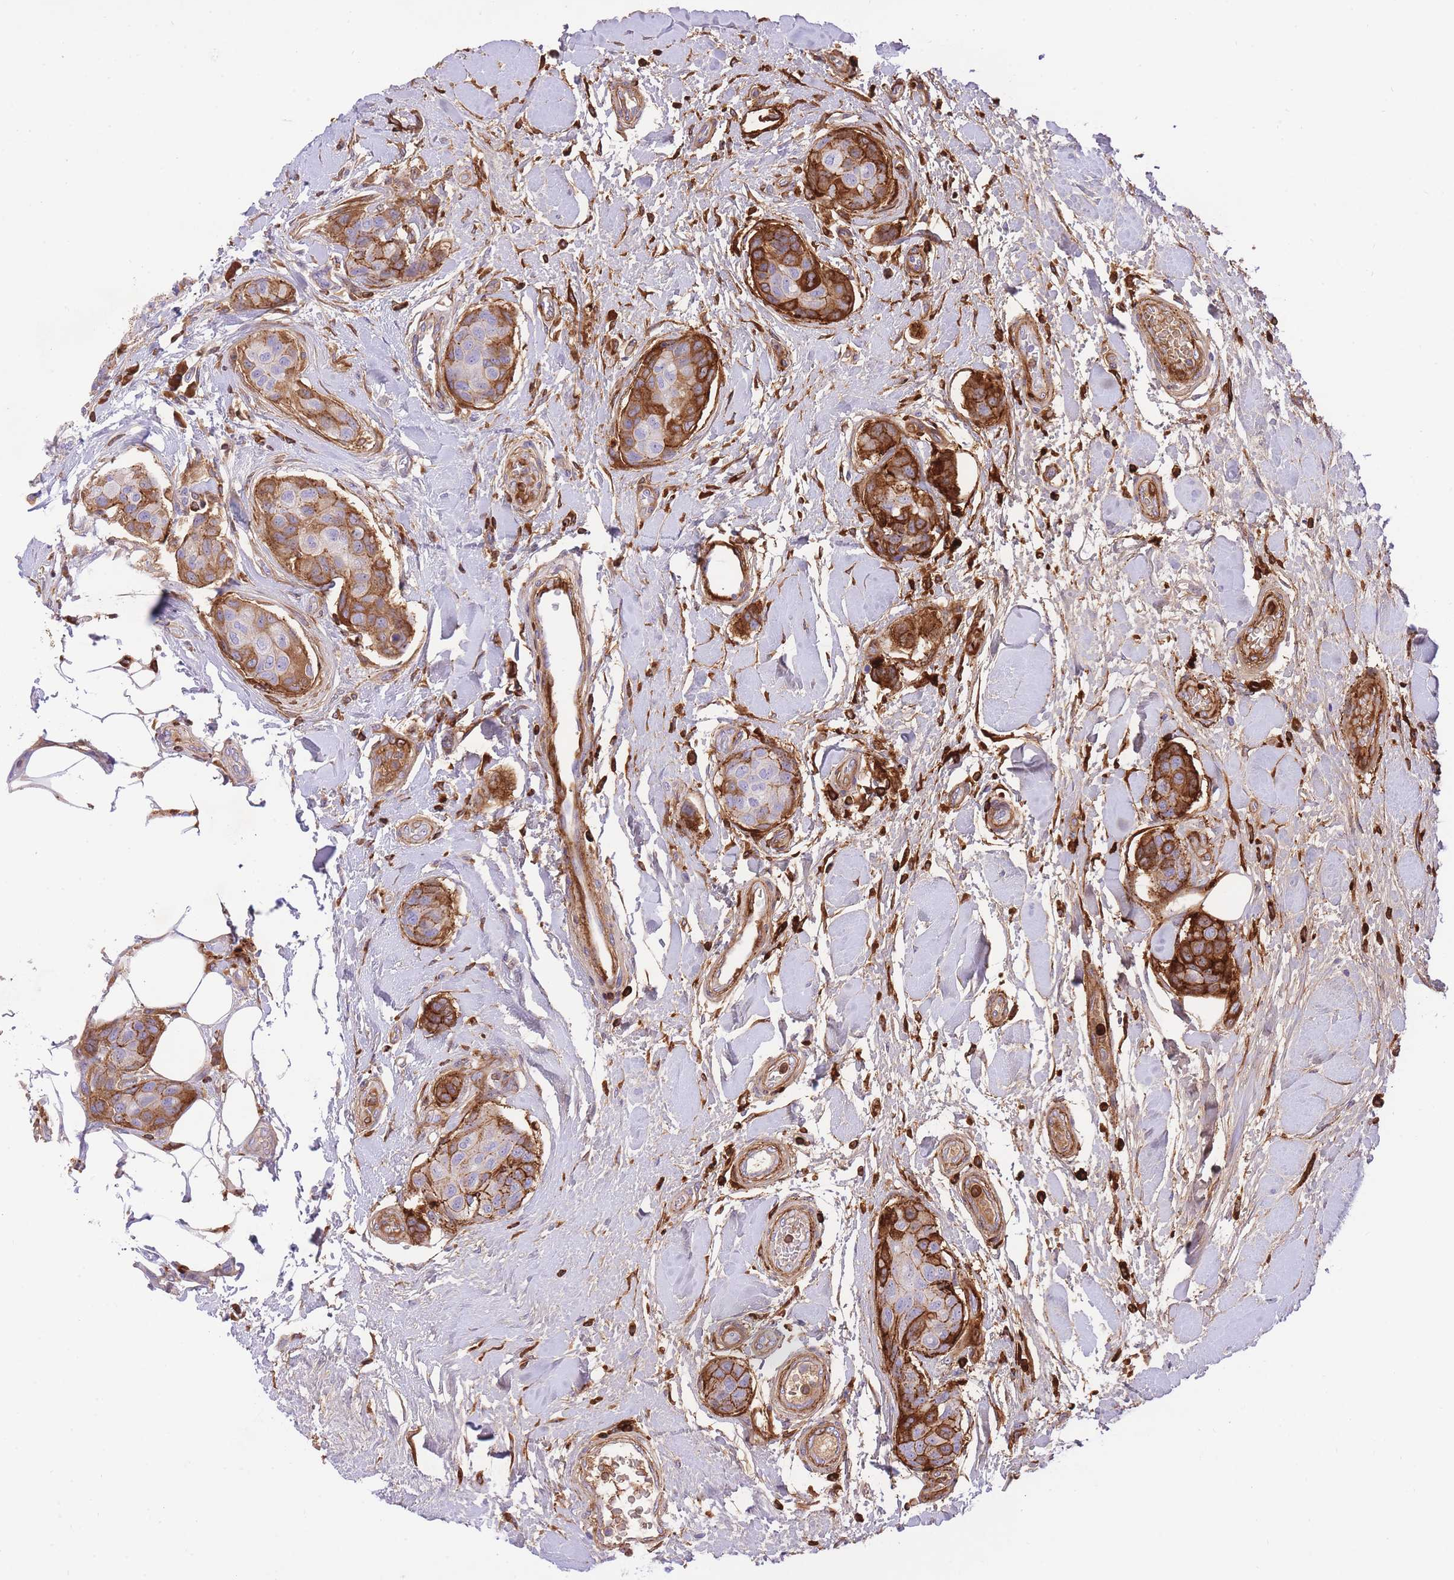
{"staining": {"intensity": "strong", "quantity": "<25%", "location": "cytoplasmic/membranous"}, "tissue": "breast cancer", "cell_type": "Tumor cells", "image_type": "cancer", "snomed": [{"axis": "morphology", "description": "Duct carcinoma"}, {"axis": "topography", "description": "Breast"}, {"axis": "topography", "description": "Lymph node"}], "caption": "DAB immunohistochemical staining of human breast intraductal carcinoma exhibits strong cytoplasmic/membranous protein expression in approximately <25% of tumor cells.", "gene": "HRG", "patient": {"sex": "female", "age": 80}}